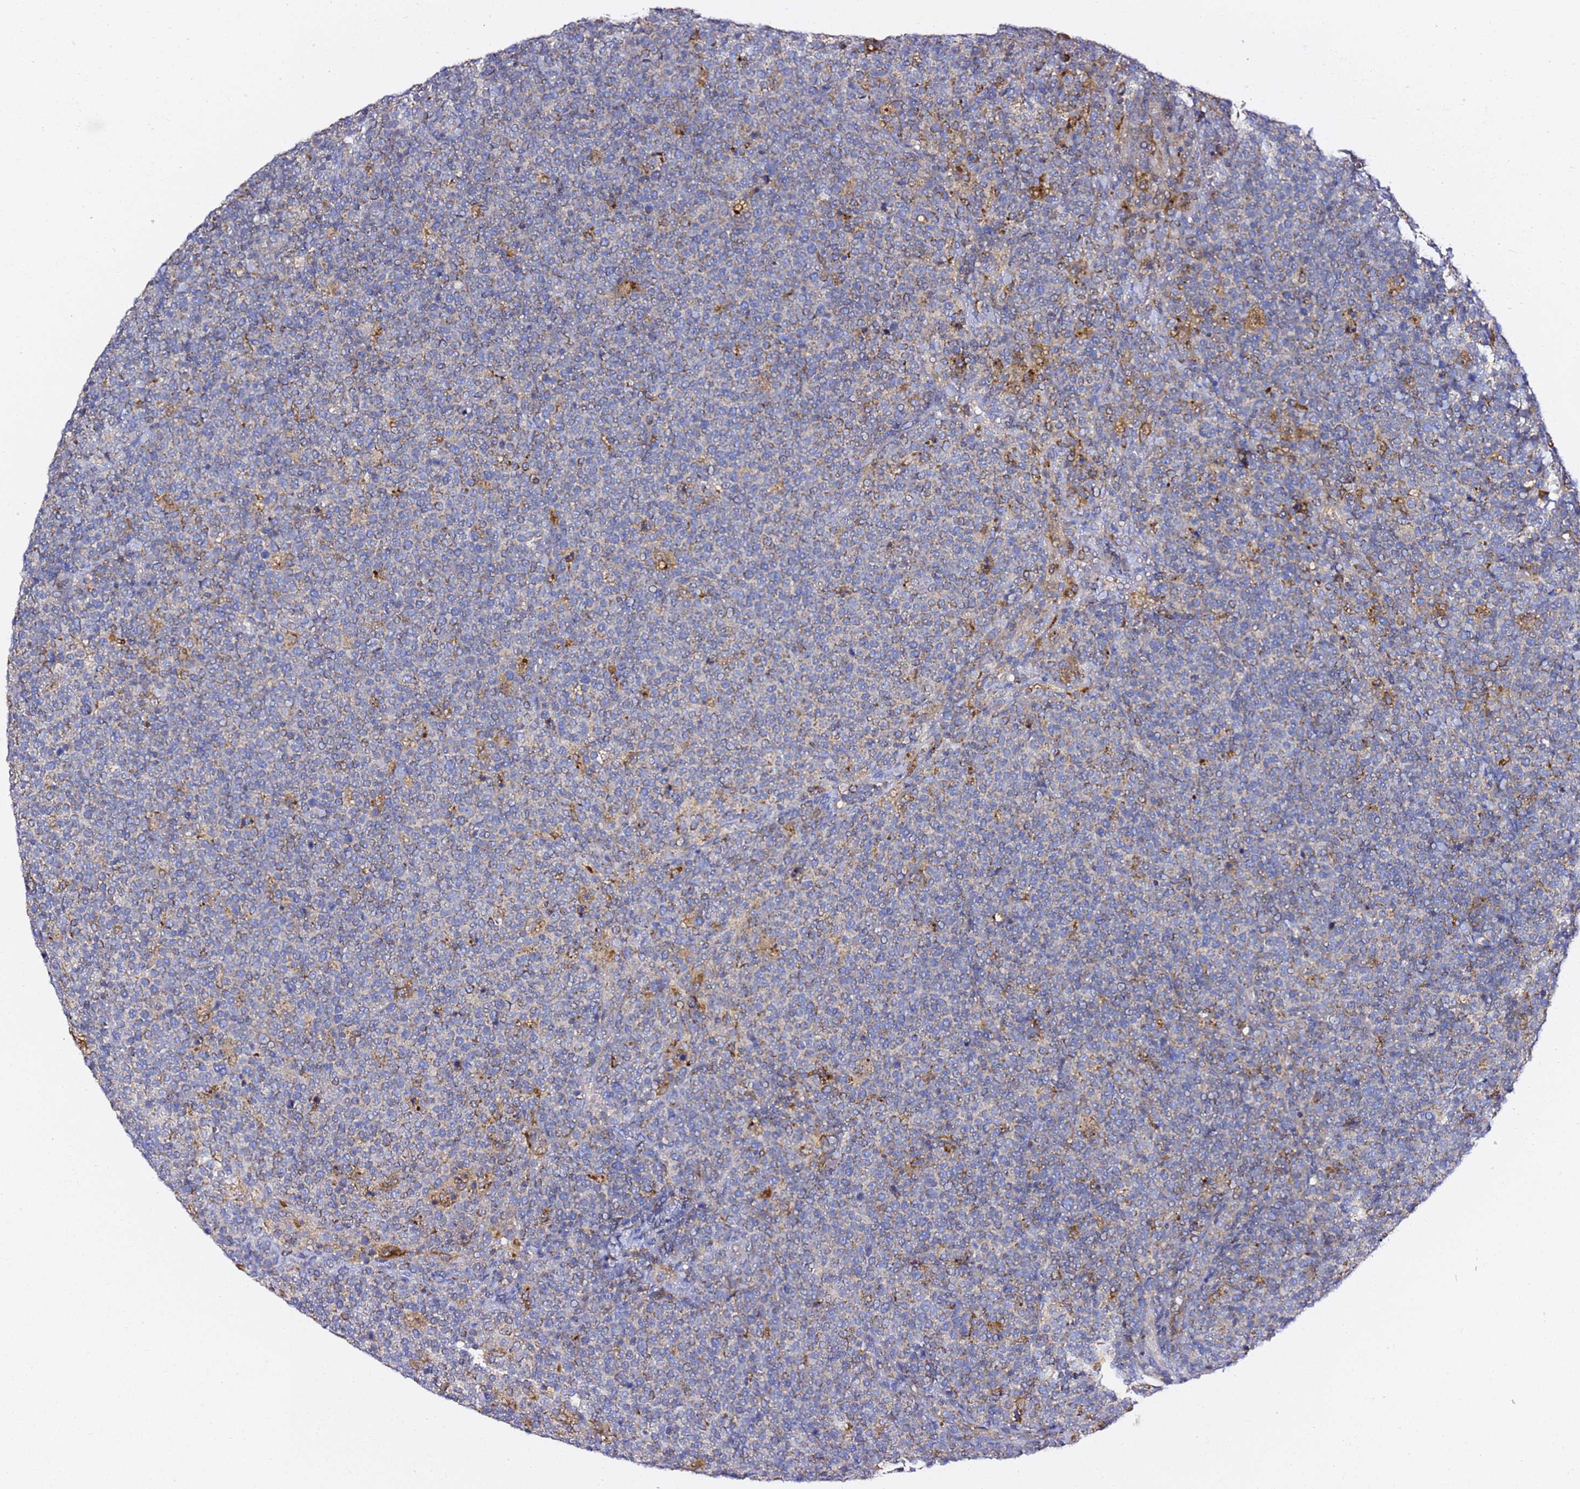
{"staining": {"intensity": "negative", "quantity": "none", "location": "none"}, "tissue": "lymphoma", "cell_type": "Tumor cells", "image_type": "cancer", "snomed": [{"axis": "morphology", "description": "Malignant lymphoma, non-Hodgkin's type, High grade"}, {"axis": "topography", "description": "Lymph node"}], "caption": "Human lymphoma stained for a protein using immunohistochemistry reveals no expression in tumor cells.", "gene": "C19orf12", "patient": {"sex": "male", "age": 61}}